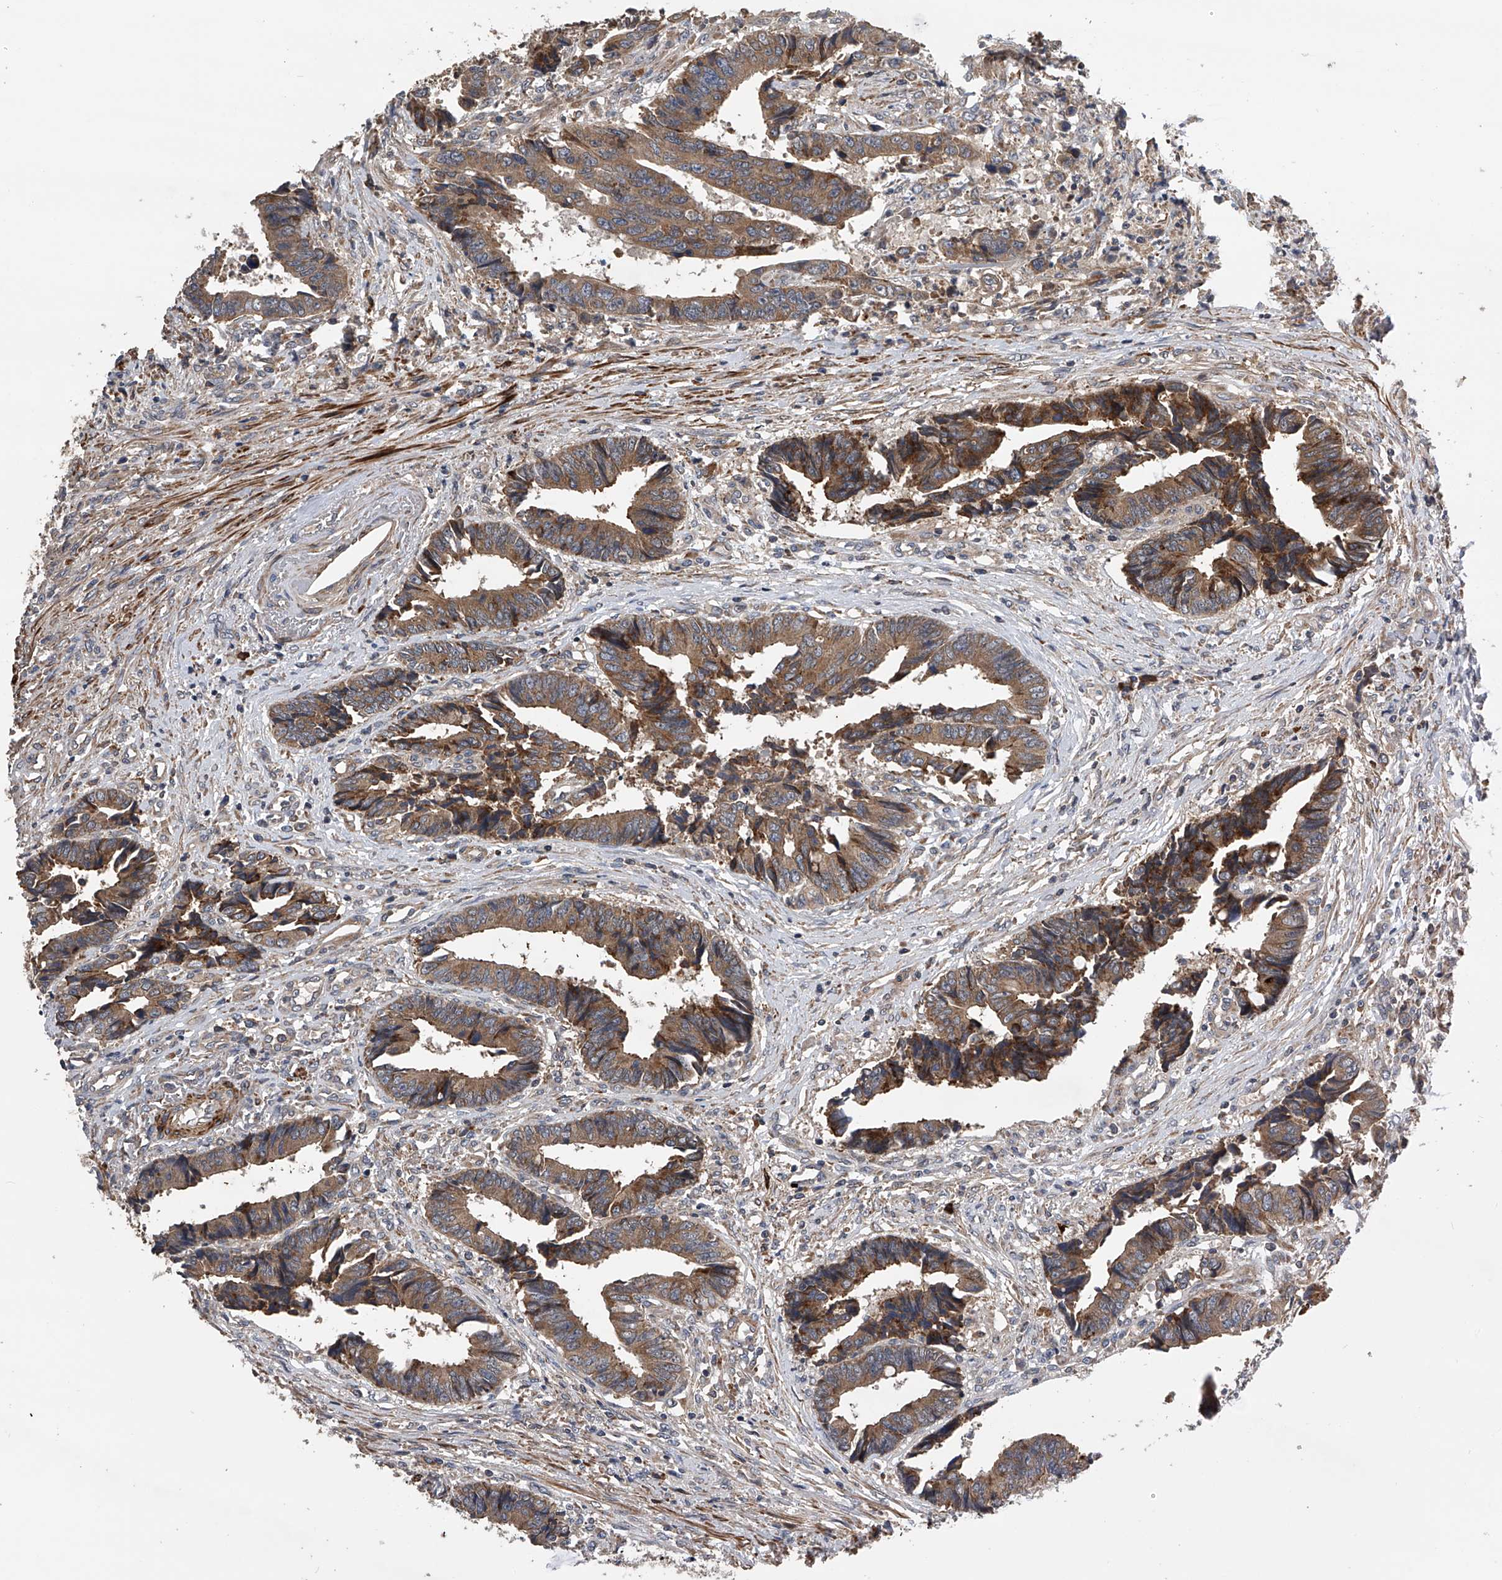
{"staining": {"intensity": "moderate", "quantity": ">75%", "location": "cytoplasmic/membranous"}, "tissue": "colorectal cancer", "cell_type": "Tumor cells", "image_type": "cancer", "snomed": [{"axis": "morphology", "description": "Adenocarcinoma, NOS"}, {"axis": "topography", "description": "Rectum"}], "caption": "Adenocarcinoma (colorectal) stained with a protein marker exhibits moderate staining in tumor cells.", "gene": "SPOCK1", "patient": {"sex": "male", "age": 84}}